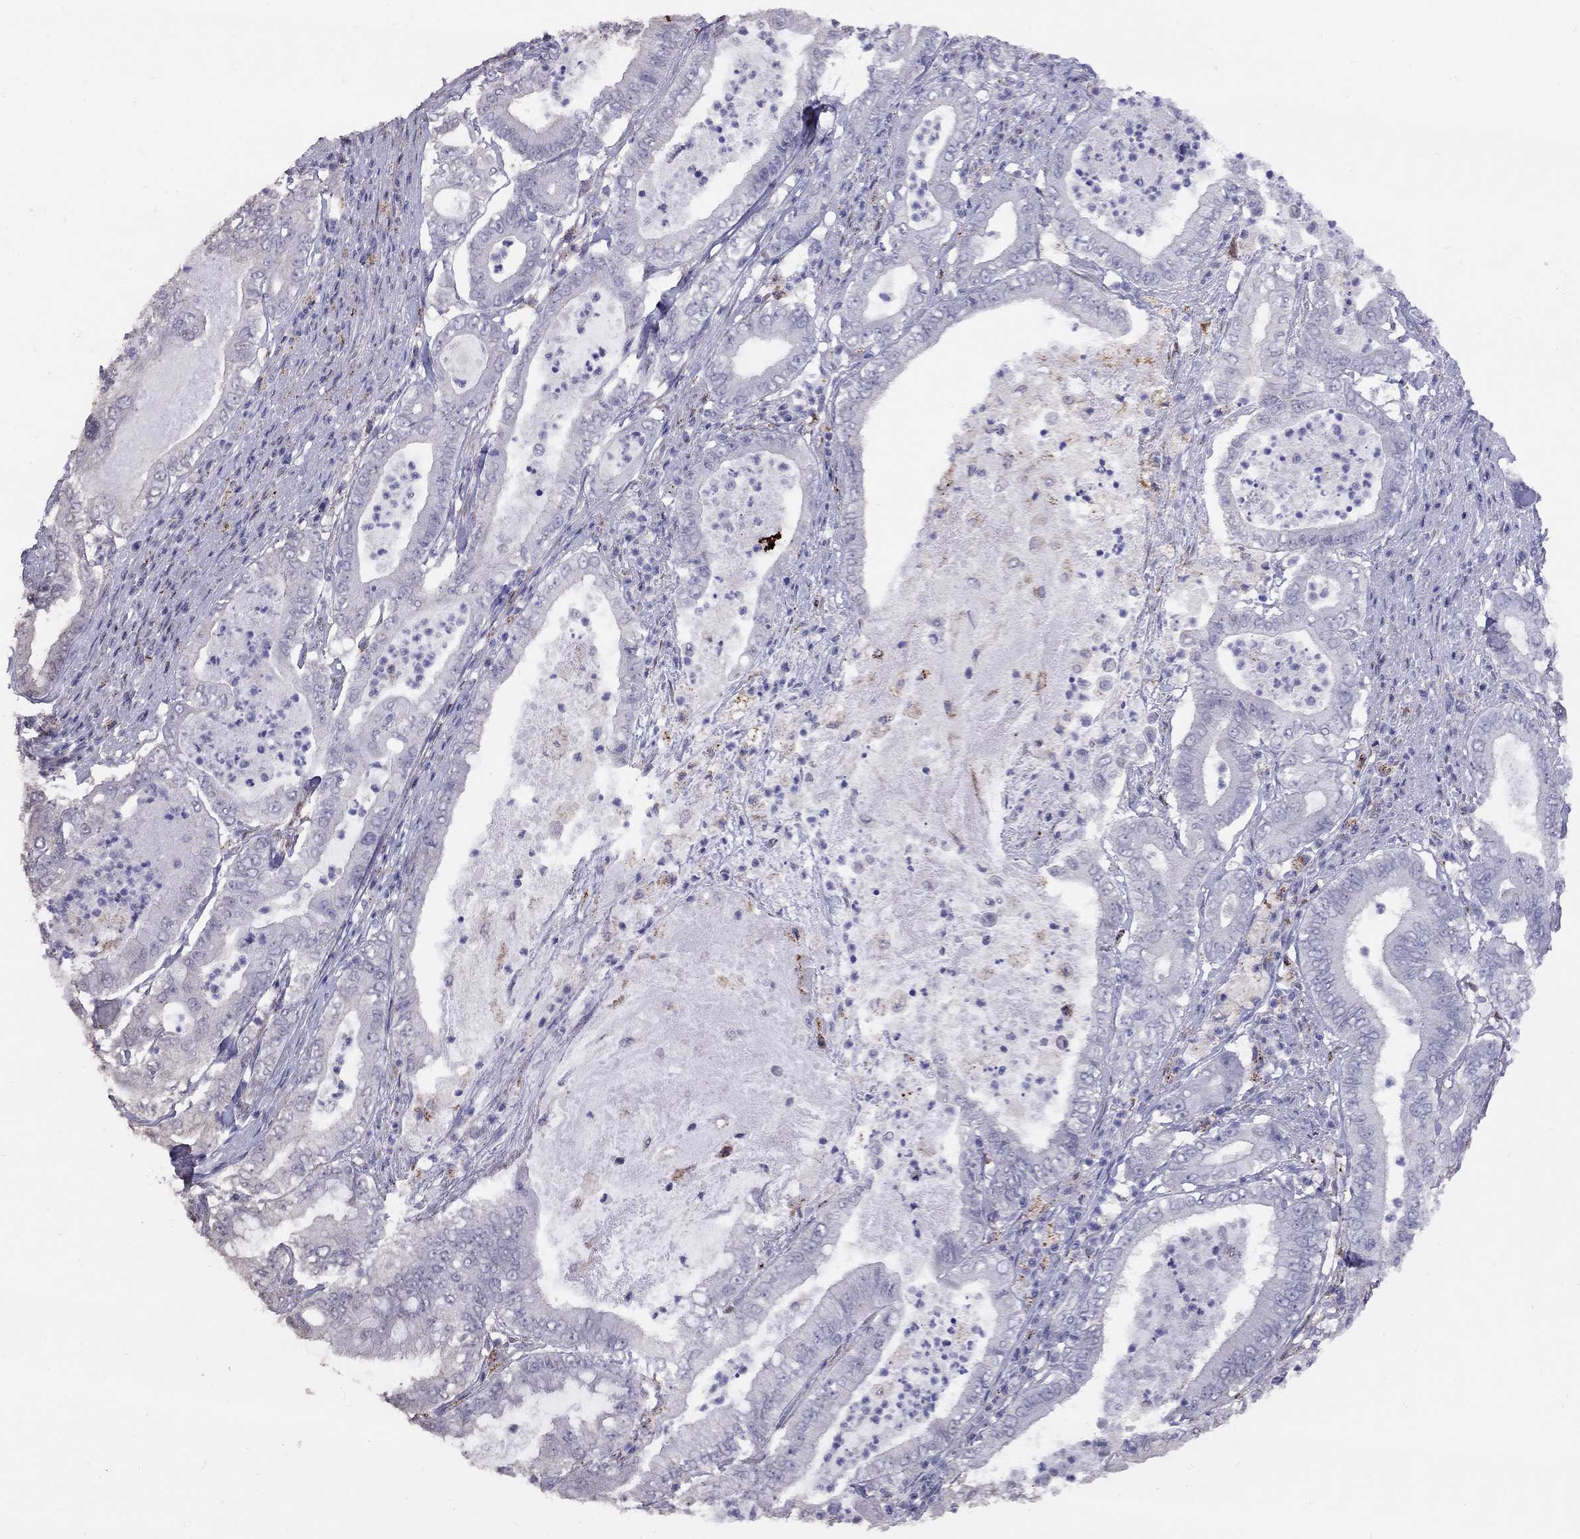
{"staining": {"intensity": "negative", "quantity": "none", "location": "none"}, "tissue": "pancreatic cancer", "cell_type": "Tumor cells", "image_type": "cancer", "snomed": [{"axis": "morphology", "description": "Adenocarcinoma, NOS"}, {"axis": "topography", "description": "Pancreas"}], "caption": "Photomicrograph shows no significant protein staining in tumor cells of pancreatic cancer (adenocarcinoma).", "gene": "MAGEB4", "patient": {"sex": "male", "age": 71}}